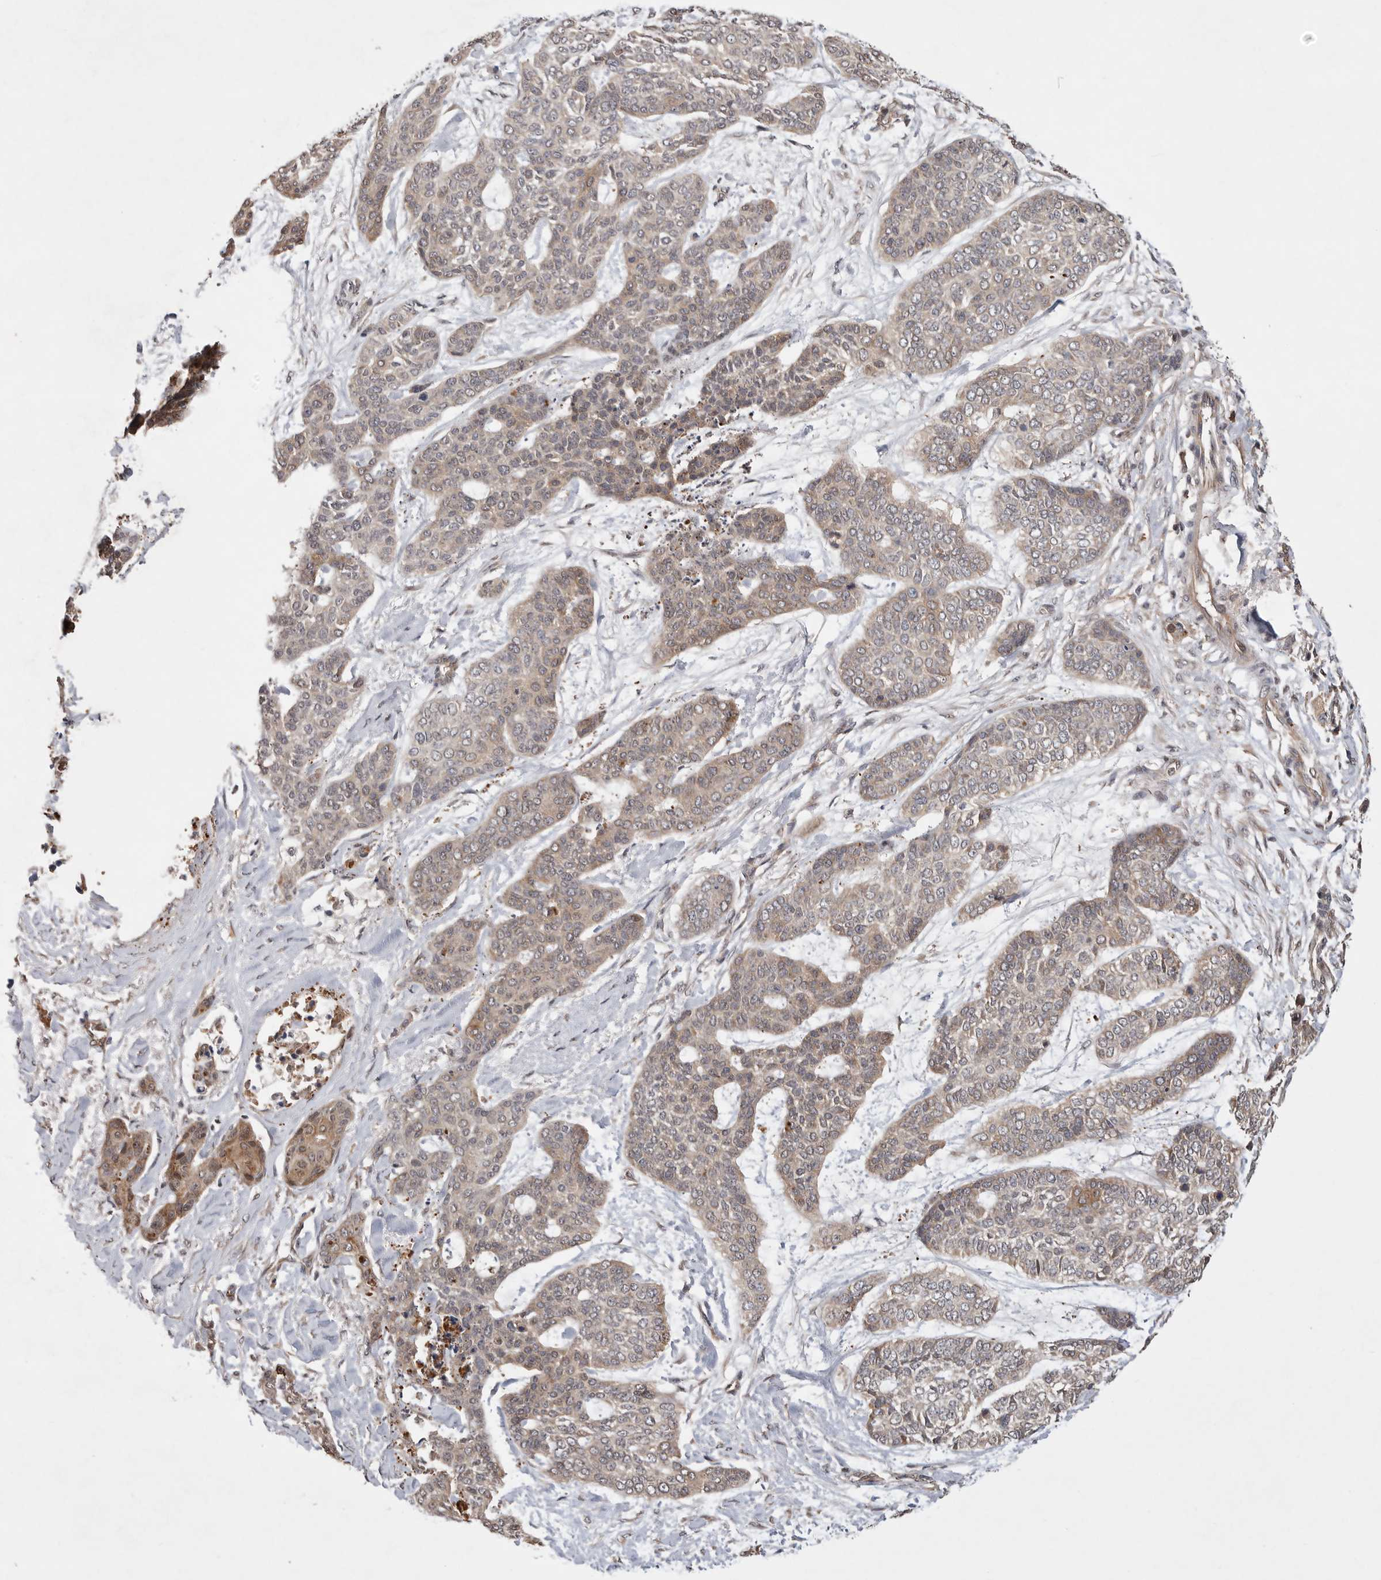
{"staining": {"intensity": "weak", "quantity": "25%-75%", "location": "cytoplasmic/membranous"}, "tissue": "skin cancer", "cell_type": "Tumor cells", "image_type": "cancer", "snomed": [{"axis": "morphology", "description": "Basal cell carcinoma"}, {"axis": "topography", "description": "Skin"}], "caption": "High-magnification brightfield microscopy of skin cancer stained with DAB (3,3'-diaminobenzidine) (brown) and counterstained with hematoxylin (blue). tumor cells exhibit weak cytoplasmic/membranous positivity is present in about25%-75% of cells. (DAB (3,3'-diaminobenzidine) IHC, brown staining for protein, blue staining for nuclei).", "gene": "VN1R4", "patient": {"sex": "female", "age": 64}}